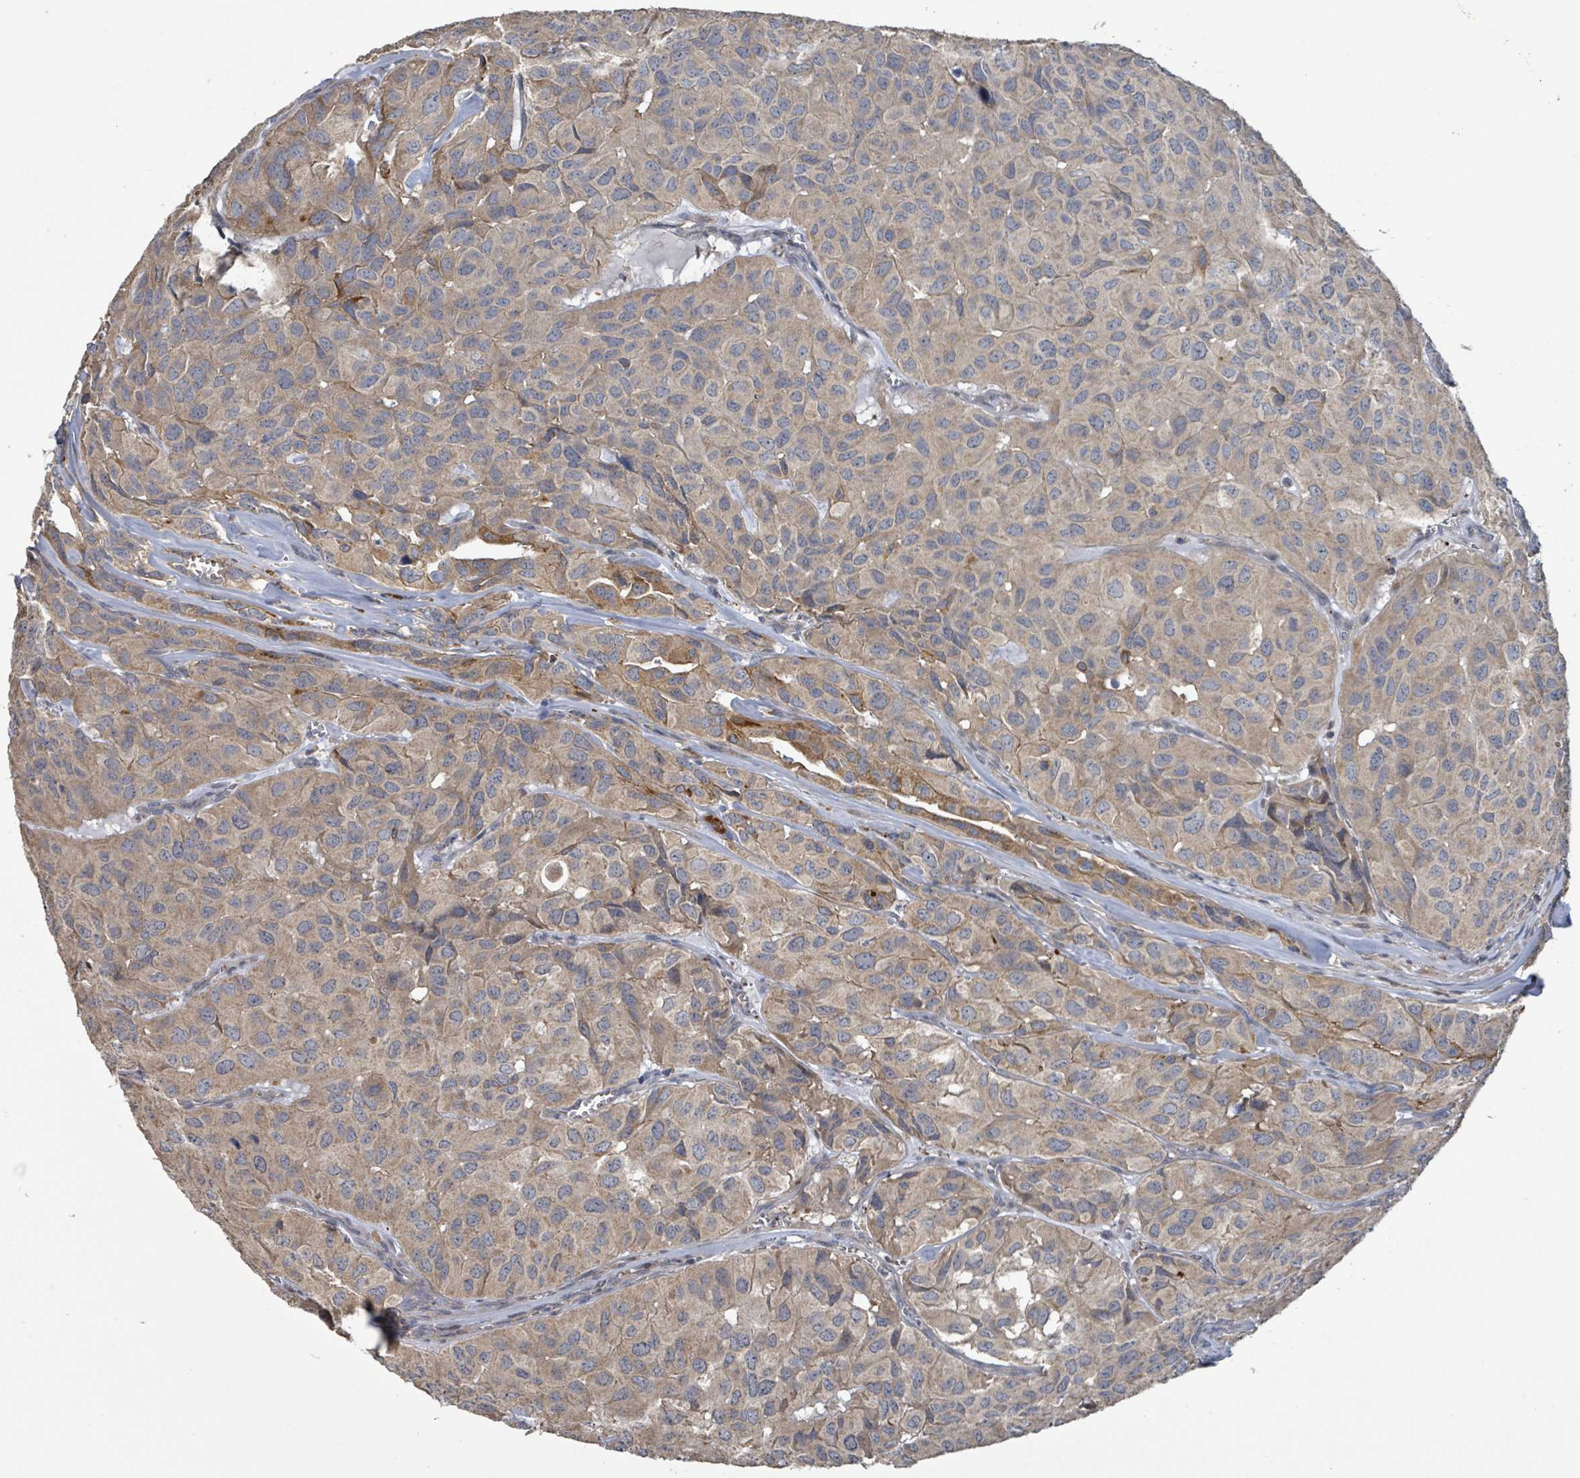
{"staining": {"intensity": "weak", "quantity": ">75%", "location": "cytoplasmic/membranous"}, "tissue": "head and neck cancer", "cell_type": "Tumor cells", "image_type": "cancer", "snomed": [{"axis": "morphology", "description": "Adenocarcinoma, NOS"}, {"axis": "topography", "description": "Salivary gland, NOS"}, {"axis": "topography", "description": "Head-Neck"}], "caption": "There is low levels of weak cytoplasmic/membranous staining in tumor cells of head and neck cancer (adenocarcinoma), as demonstrated by immunohistochemical staining (brown color).", "gene": "PLAAT1", "patient": {"sex": "female", "age": 76}}